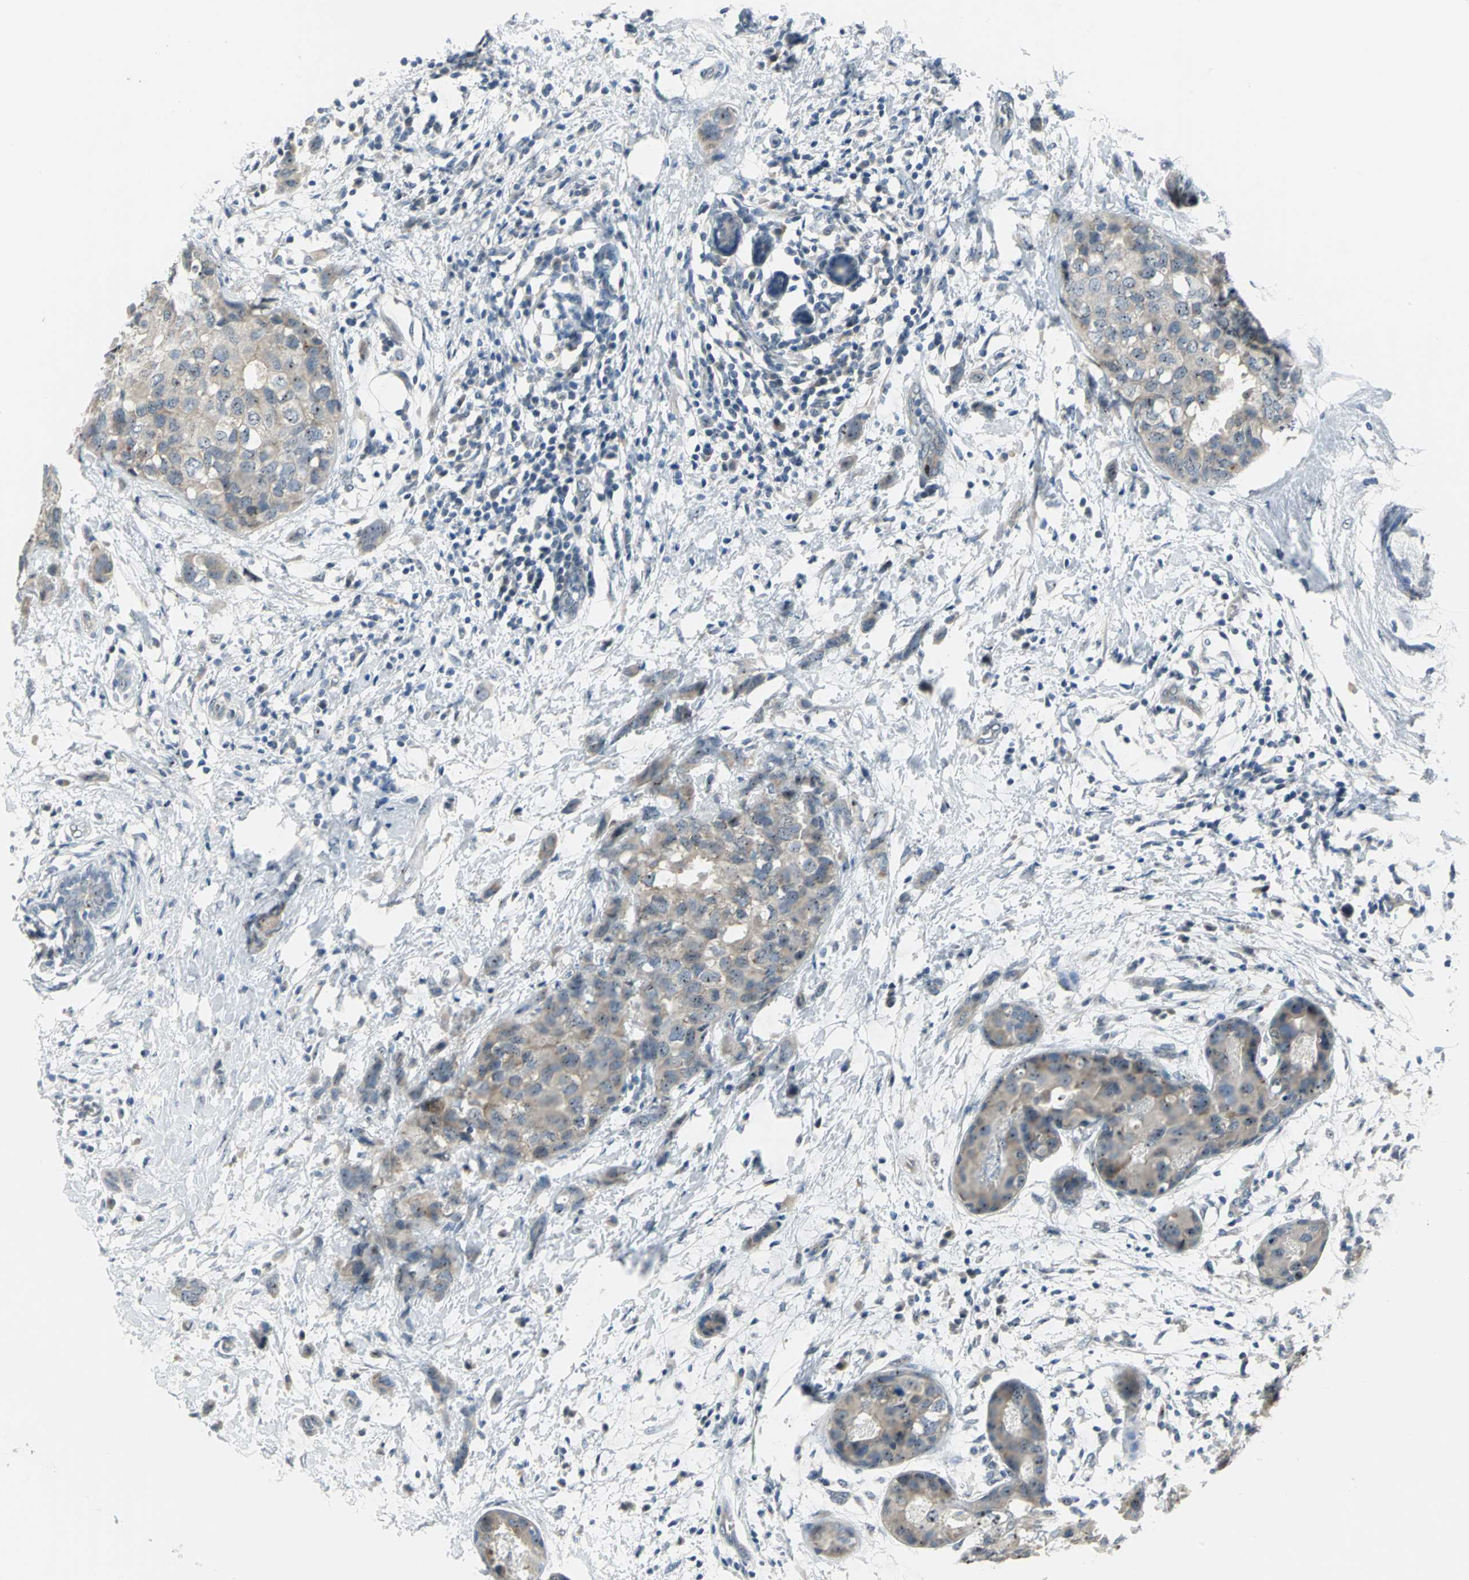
{"staining": {"intensity": "moderate", "quantity": "25%-75%", "location": "nuclear"}, "tissue": "breast cancer", "cell_type": "Tumor cells", "image_type": "cancer", "snomed": [{"axis": "morphology", "description": "Normal tissue, NOS"}, {"axis": "morphology", "description": "Duct carcinoma"}, {"axis": "topography", "description": "Breast"}], "caption": "Protein expression analysis of human breast cancer reveals moderate nuclear positivity in approximately 25%-75% of tumor cells.", "gene": "MYBBP1A", "patient": {"sex": "female", "age": 50}}